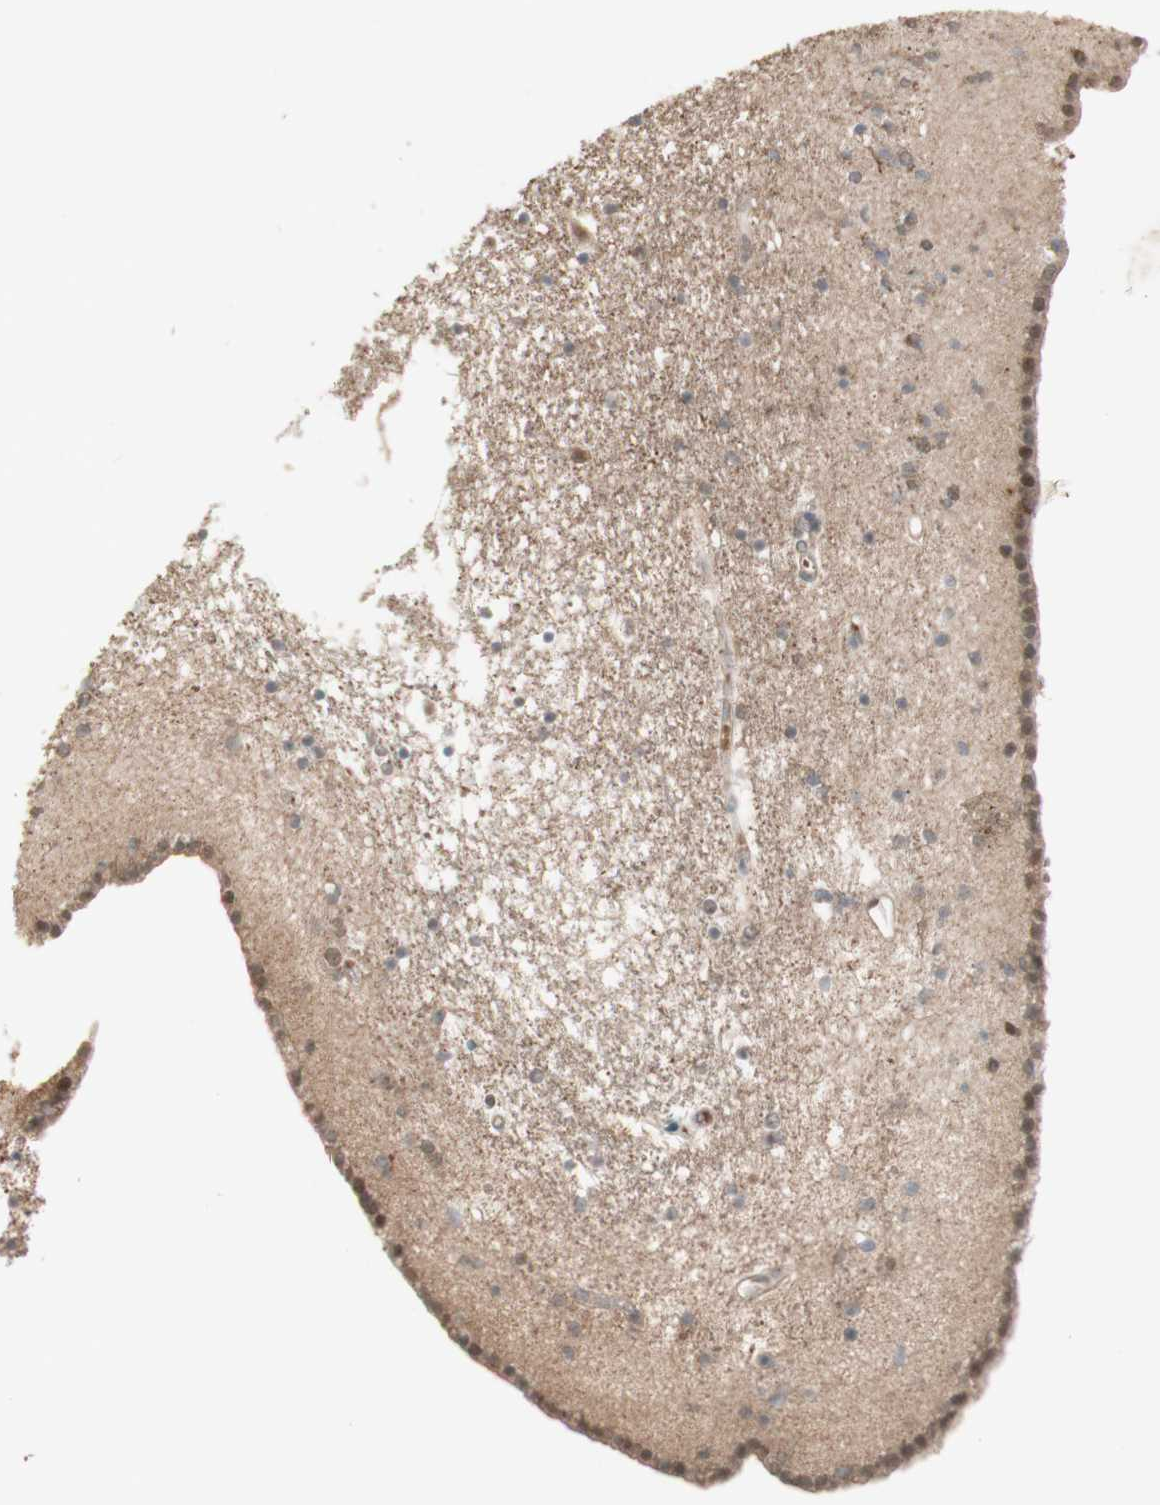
{"staining": {"intensity": "negative", "quantity": "none", "location": "none"}, "tissue": "caudate", "cell_type": "Glial cells", "image_type": "normal", "snomed": [{"axis": "morphology", "description": "Normal tissue, NOS"}, {"axis": "topography", "description": "Lateral ventricle wall"}], "caption": "An image of caudate stained for a protein exhibits no brown staining in glial cells.", "gene": "MSH6", "patient": {"sex": "male", "age": 45}}